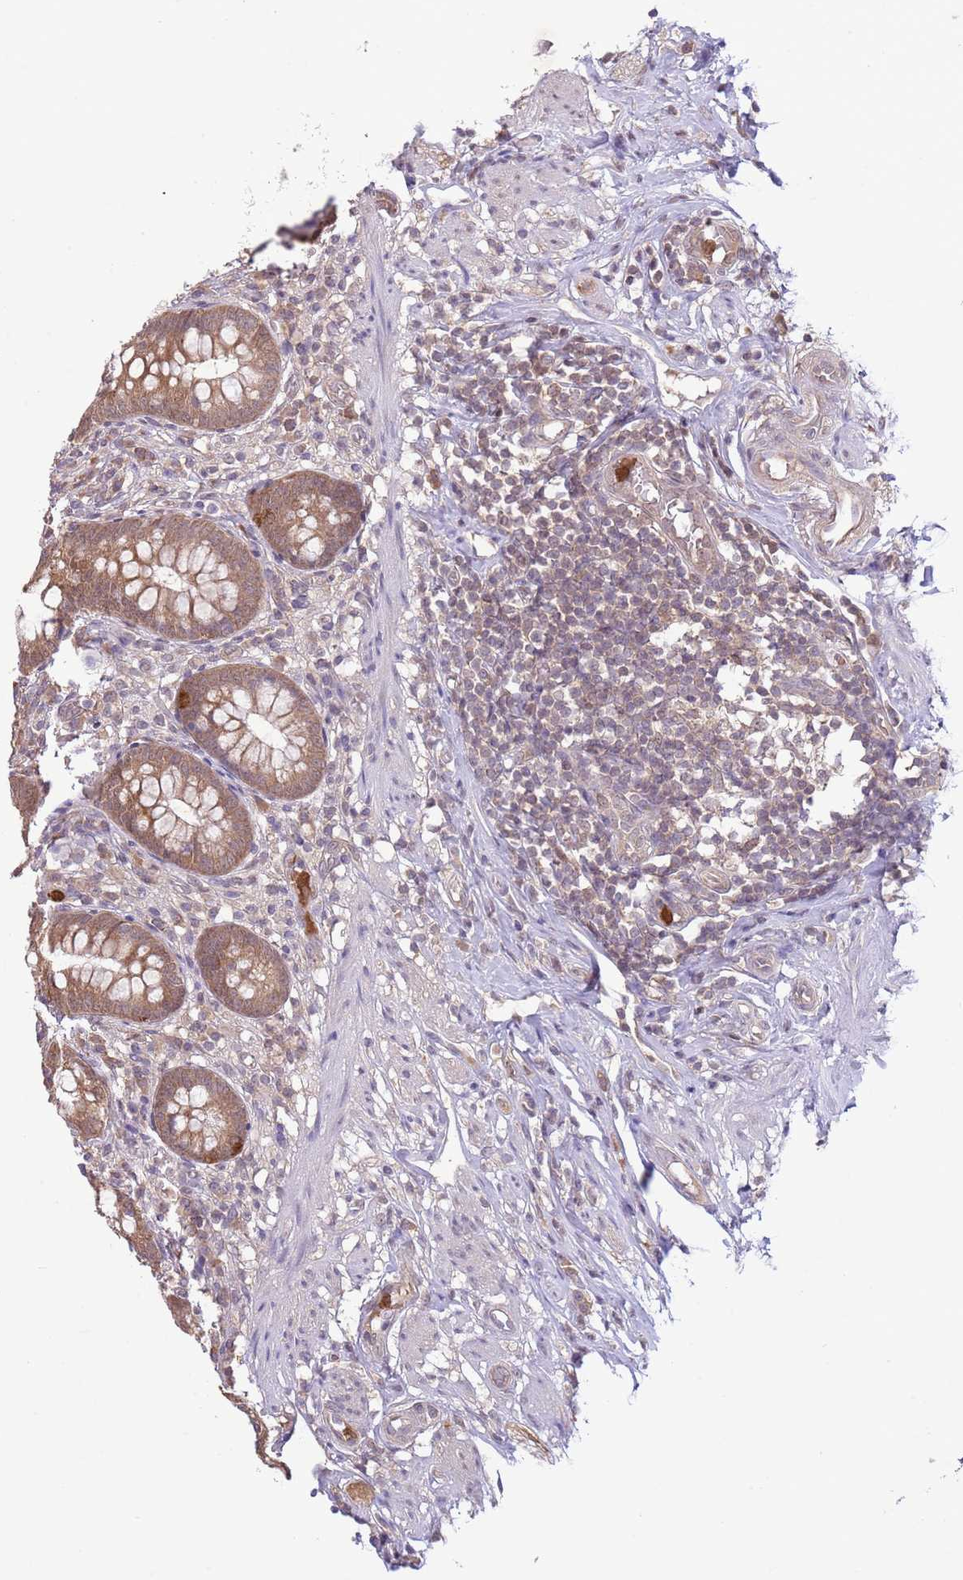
{"staining": {"intensity": "moderate", "quantity": ">75%", "location": "cytoplasmic/membranous,nuclear"}, "tissue": "appendix", "cell_type": "Glandular cells", "image_type": "normal", "snomed": [{"axis": "morphology", "description": "Normal tissue, NOS"}, {"axis": "topography", "description": "Appendix"}], "caption": "Glandular cells demonstrate moderate cytoplasmic/membranous,nuclear expression in approximately >75% of cells in normal appendix. Immunohistochemistry (ihc) stains the protein of interest in brown and the nuclei are stained blue.", "gene": "AMIGO1", "patient": {"sex": "male", "age": 55}}